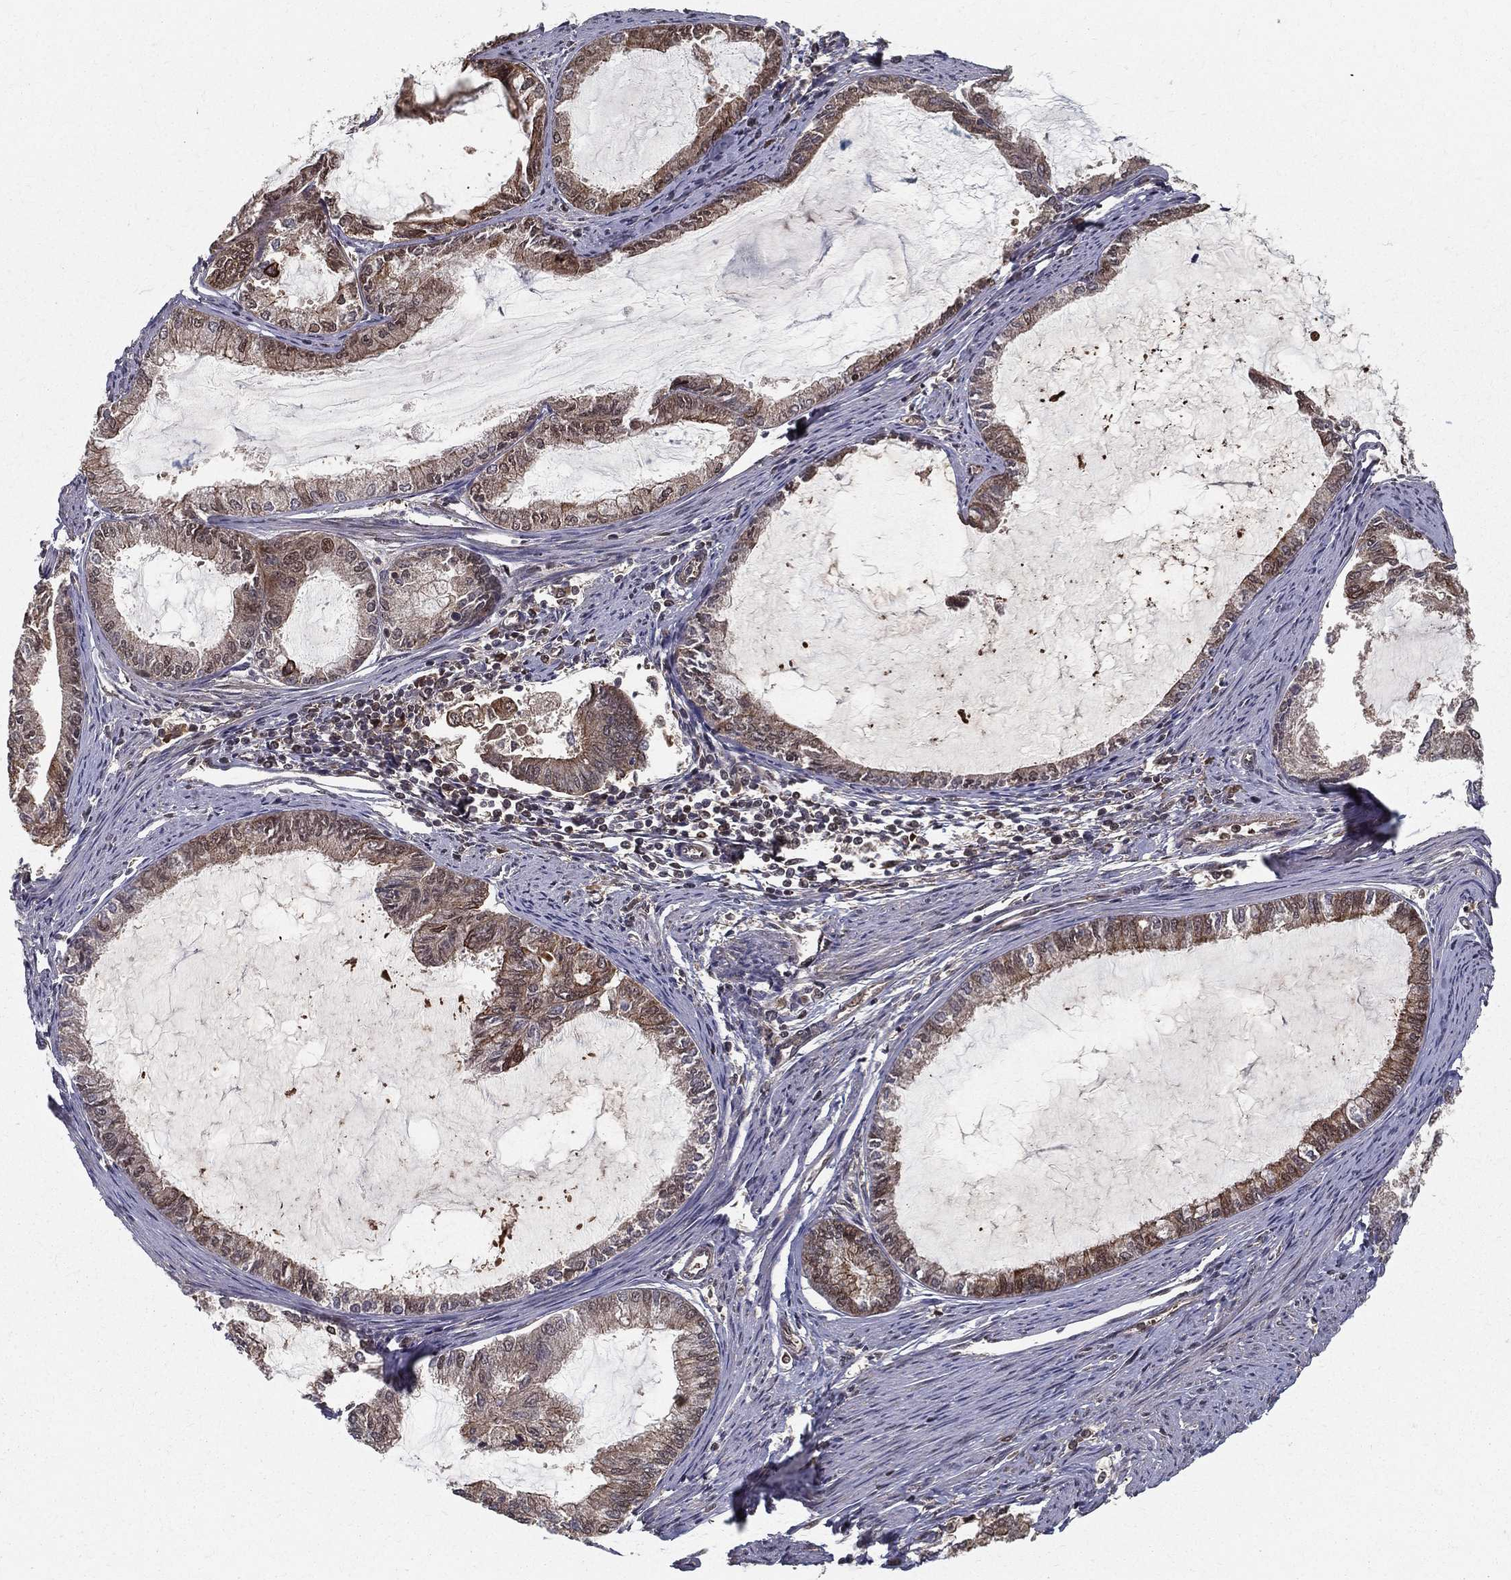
{"staining": {"intensity": "moderate", "quantity": ">75%", "location": "cytoplasmic/membranous"}, "tissue": "endometrial cancer", "cell_type": "Tumor cells", "image_type": "cancer", "snomed": [{"axis": "morphology", "description": "Adenocarcinoma, NOS"}, {"axis": "topography", "description": "Endometrium"}], "caption": "A high-resolution photomicrograph shows immunohistochemistry (IHC) staining of endometrial cancer, which exhibits moderate cytoplasmic/membranous staining in approximately >75% of tumor cells.", "gene": "SLC6A6", "patient": {"sex": "female", "age": 86}}